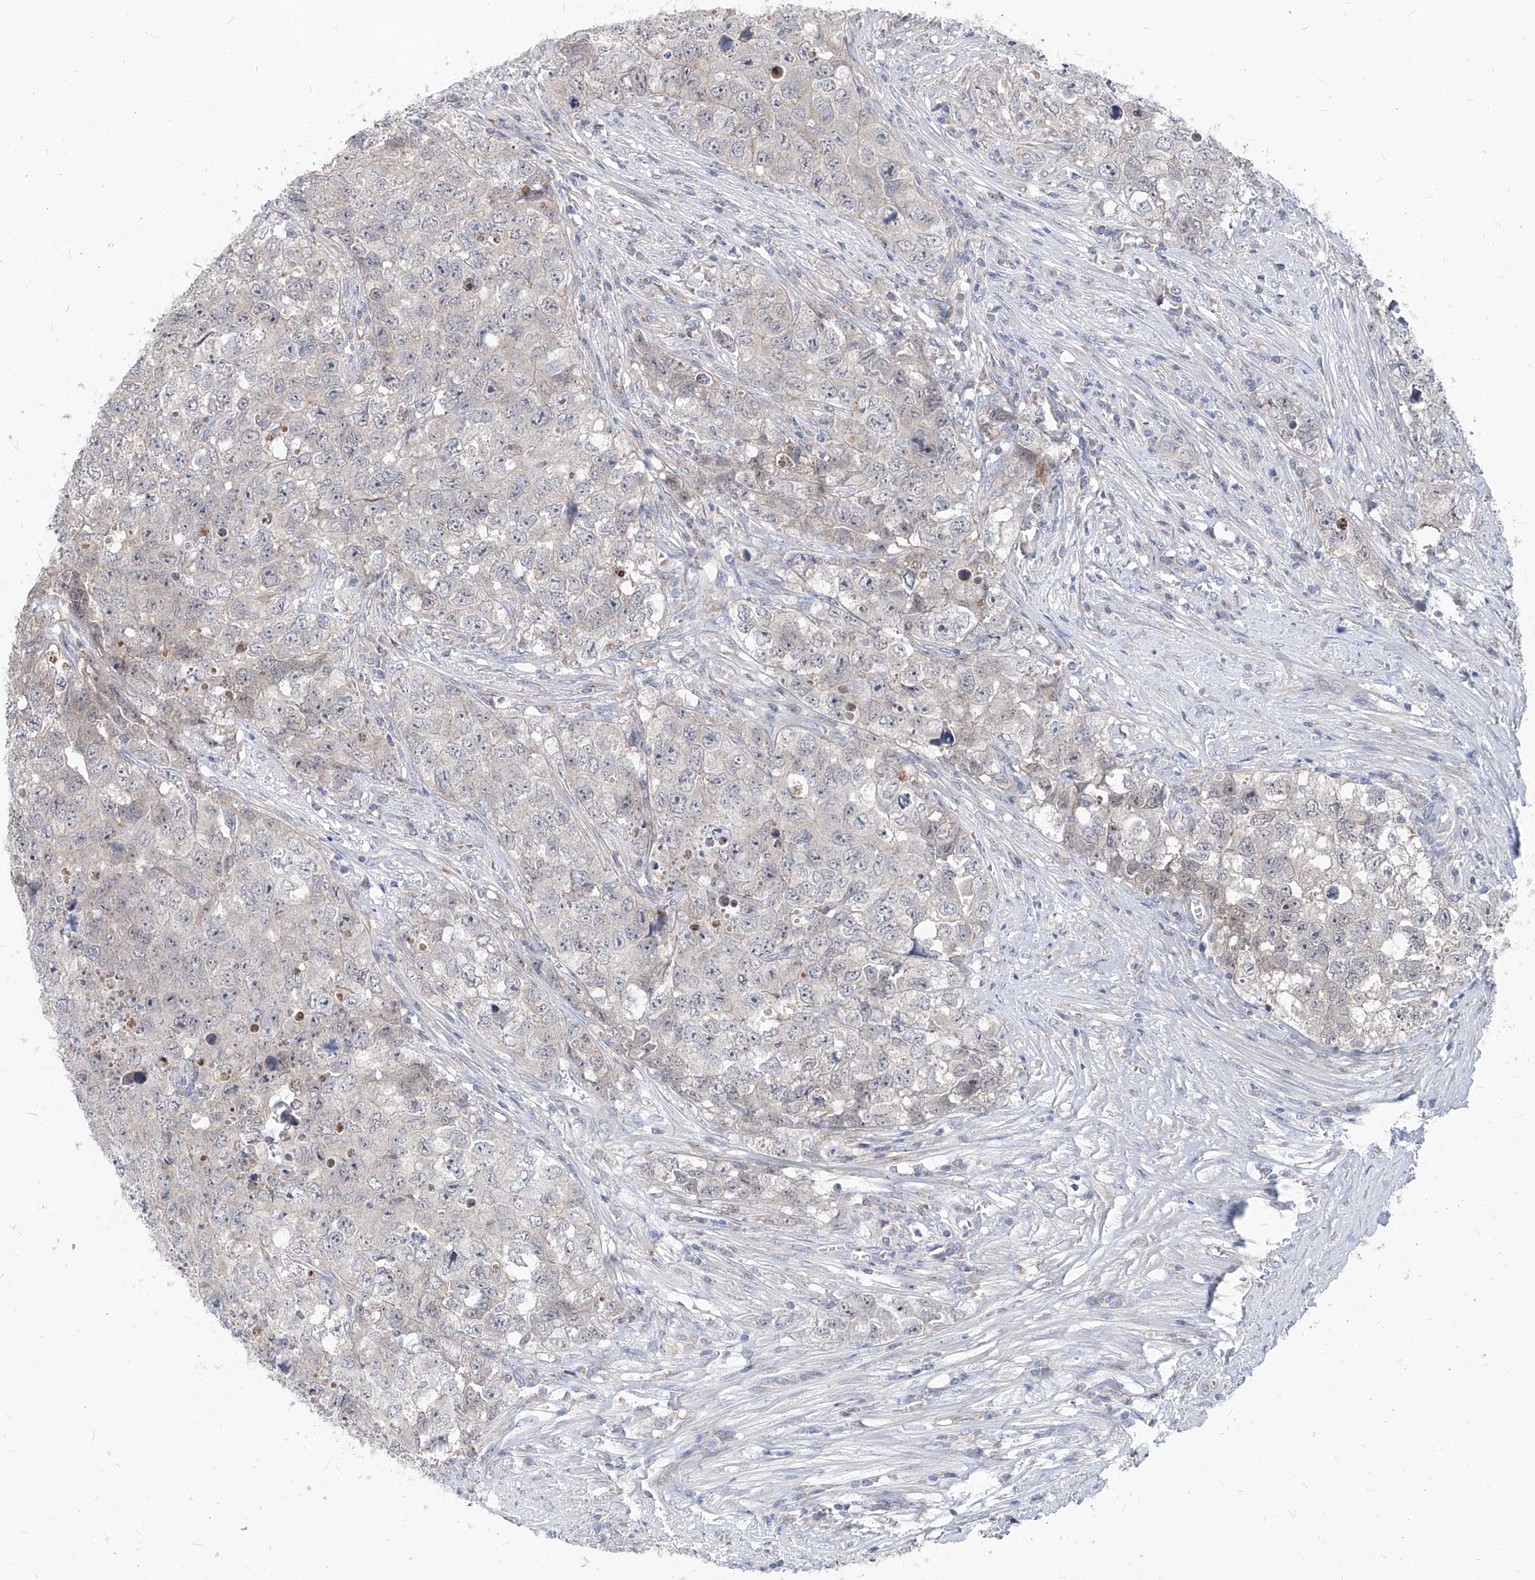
{"staining": {"intensity": "negative", "quantity": "none", "location": "none"}, "tissue": "testis cancer", "cell_type": "Tumor cells", "image_type": "cancer", "snomed": [{"axis": "morphology", "description": "Seminoma, NOS"}, {"axis": "morphology", "description": "Carcinoma, Embryonal, NOS"}, {"axis": "topography", "description": "Testis"}], "caption": "There is no significant positivity in tumor cells of testis cancer.", "gene": "AGPS", "patient": {"sex": "male", "age": 43}}